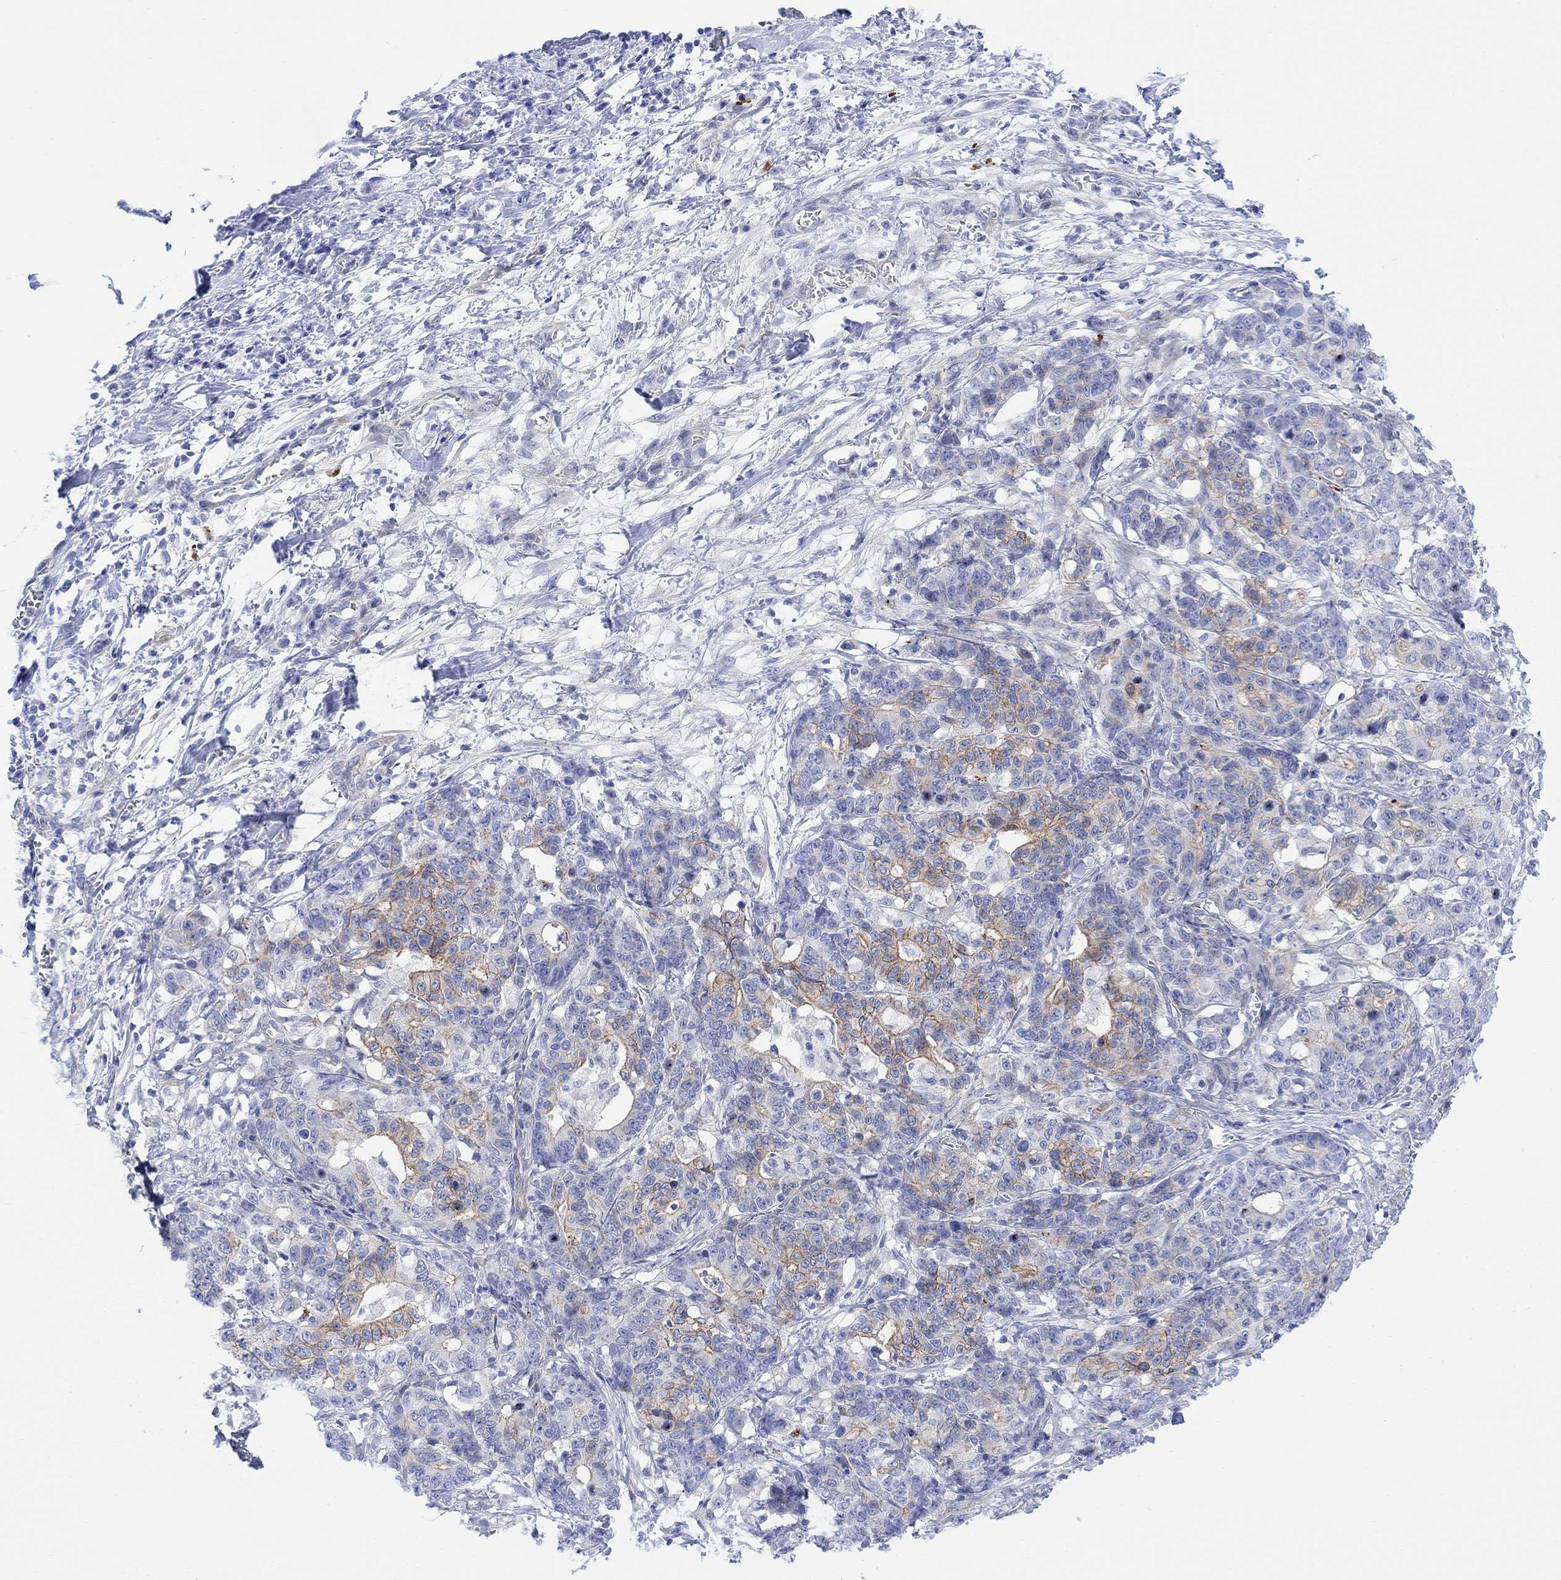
{"staining": {"intensity": "moderate", "quantity": "<25%", "location": "cytoplasmic/membranous"}, "tissue": "stomach cancer", "cell_type": "Tumor cells", "image_type": "cancer", "snomed": [{"axis": "morphology", "description": "Normal tissue, NOS"}, {"axis": "morphology", "description": "Adenocarcinoma, NOS"}, {"axis": "topography", "description": "Stomach"}], "caption": "Immunohistochemistry (IHC) of human stomach cancer displays low levels of moderate cytoplasmic/membranous expression in approximately <25% of tumor cells.", "gene": "TLDC2", "patient": {"sex": "female", "age": 64}}